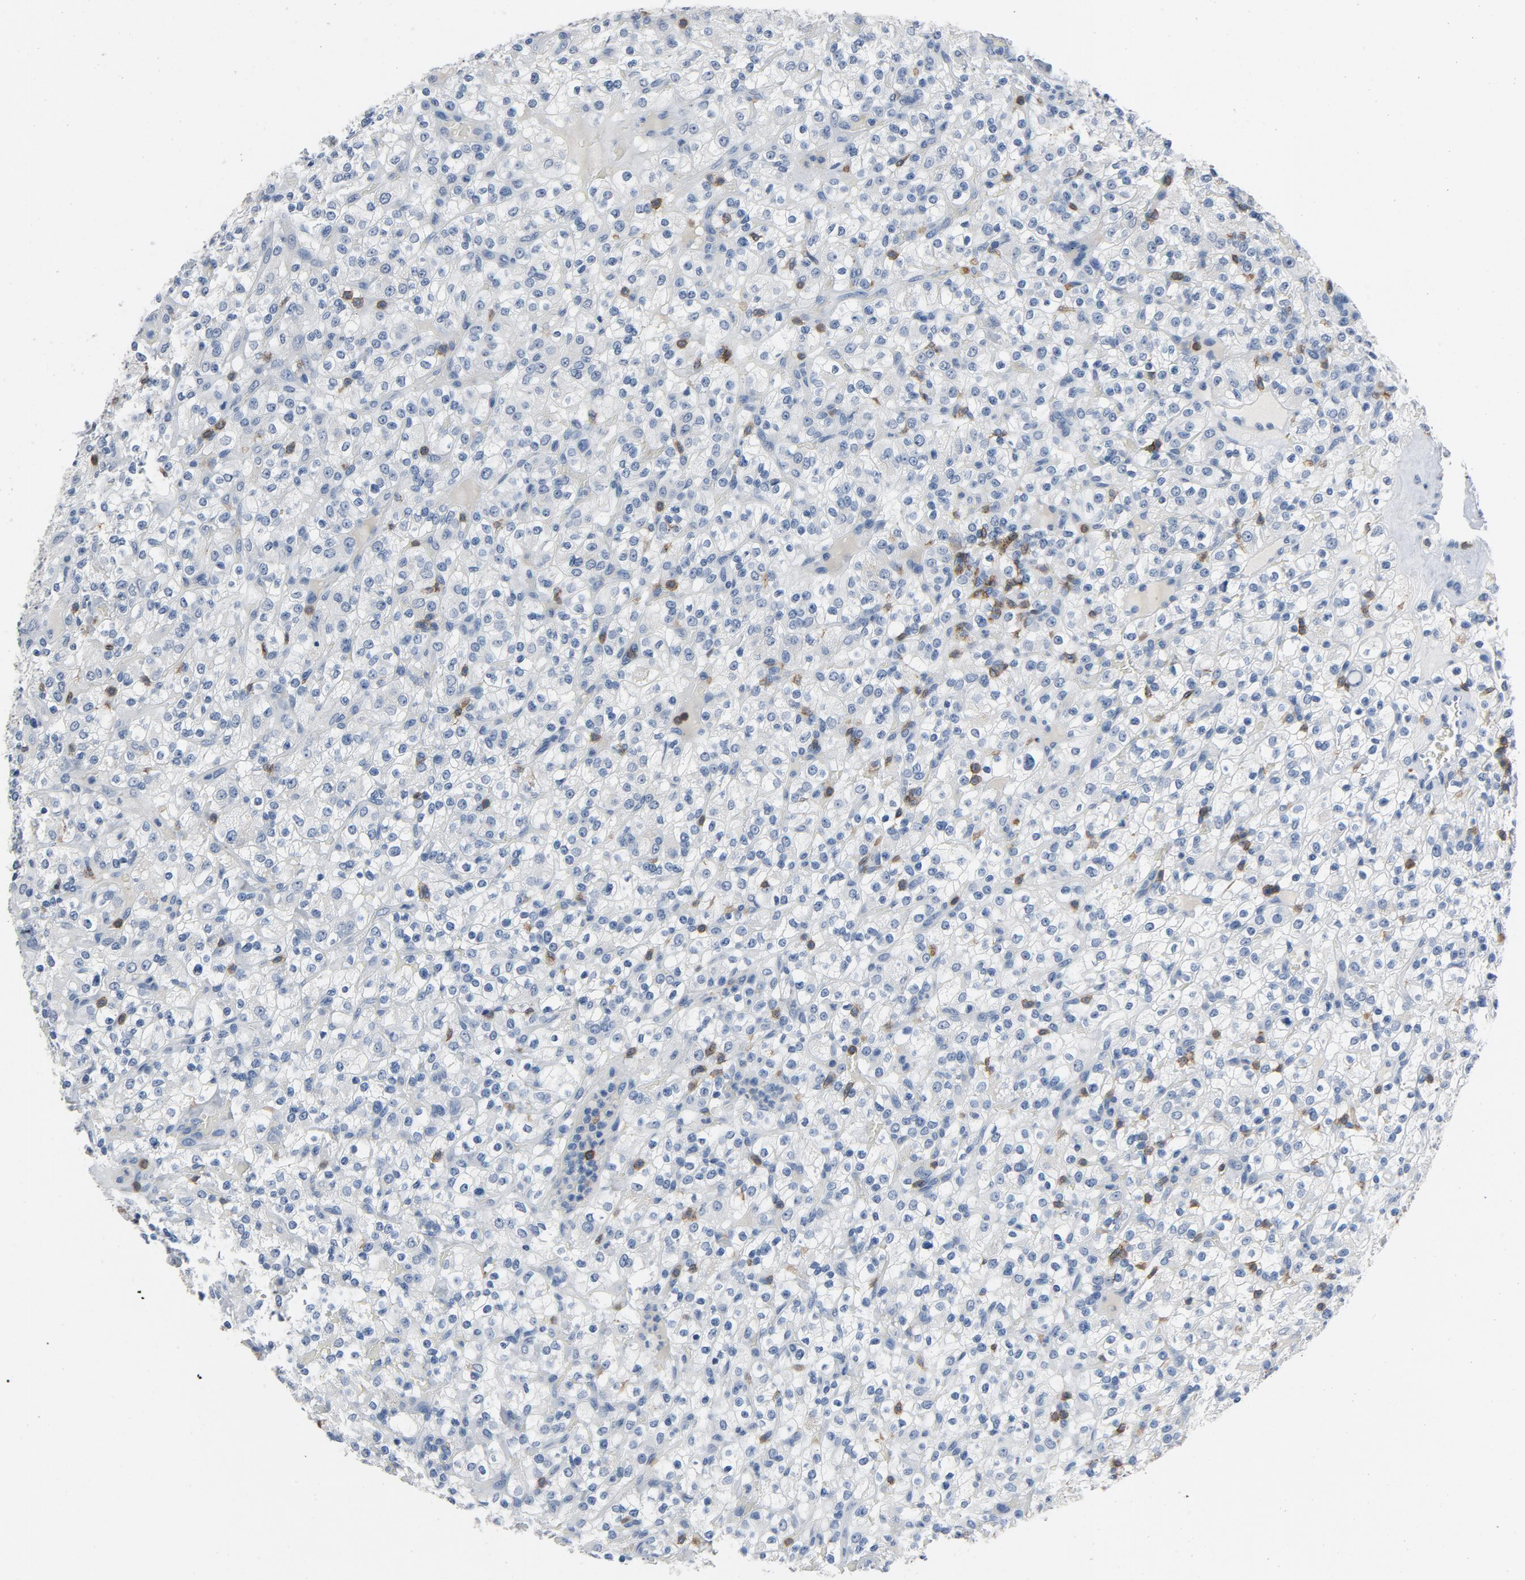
{"staining": {"intensity": "negative", "quantity": "none", "location": "none"}, "tissue": "renal cancer", "cell_type": "Tumor cells", "image_type": "cancer", "snomed": [{"axis": "morphology", "description": "Normal tissue, NOS"}, {"axis": "morphology", "description": "Adenocarcinoma, NOS"}, {"axis": "topography", "description": "Kidney"}], "caption": "The image reveals no staining of tumor cells in renal adenocarcinoma.", "gene": "LCK", "patient": {"sex": "female", "age": 72}}